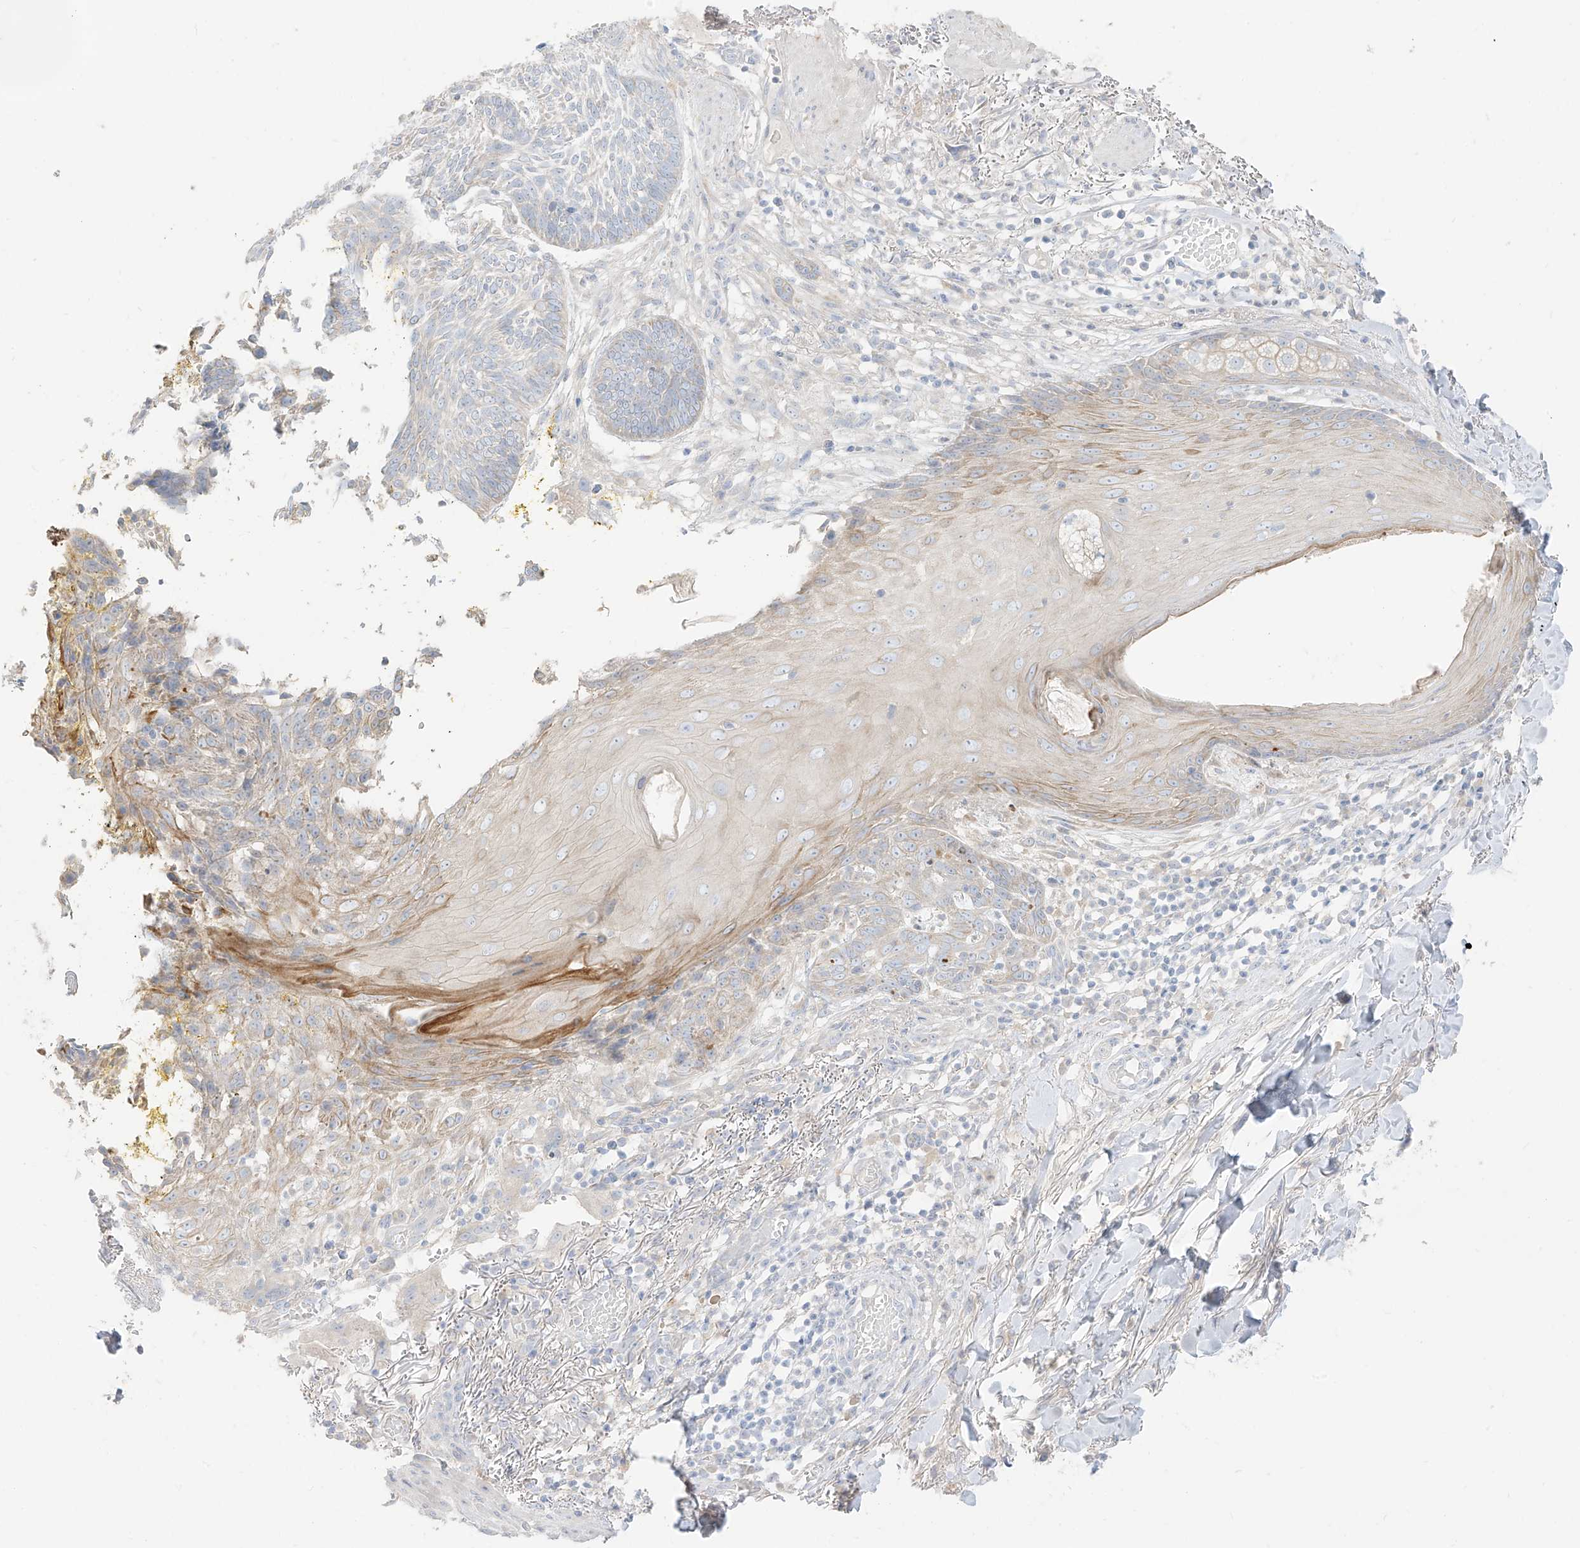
{"staining": {"intensity": "negative", "quantity": "none", "location": "none"}, "tissue": "skin cancer", "cell_type": "Tumor cells", "image_type": "cancer", "snomed": [{"axis": "morphology", "description": "Normal tissue, NOS"}, {"axis": "morphology", "description": "Basal cell carcinoma"}, {"axis": "topography", "description": "Skin"}], "caption": "A high-resolution micrograph shows IHC staining of skin cancer (basal cell carcinoma), which shows no significant positivity in tumor cells.", "gene": "ARHGEF40", "patient": {"sex": "male", "age": 64}}